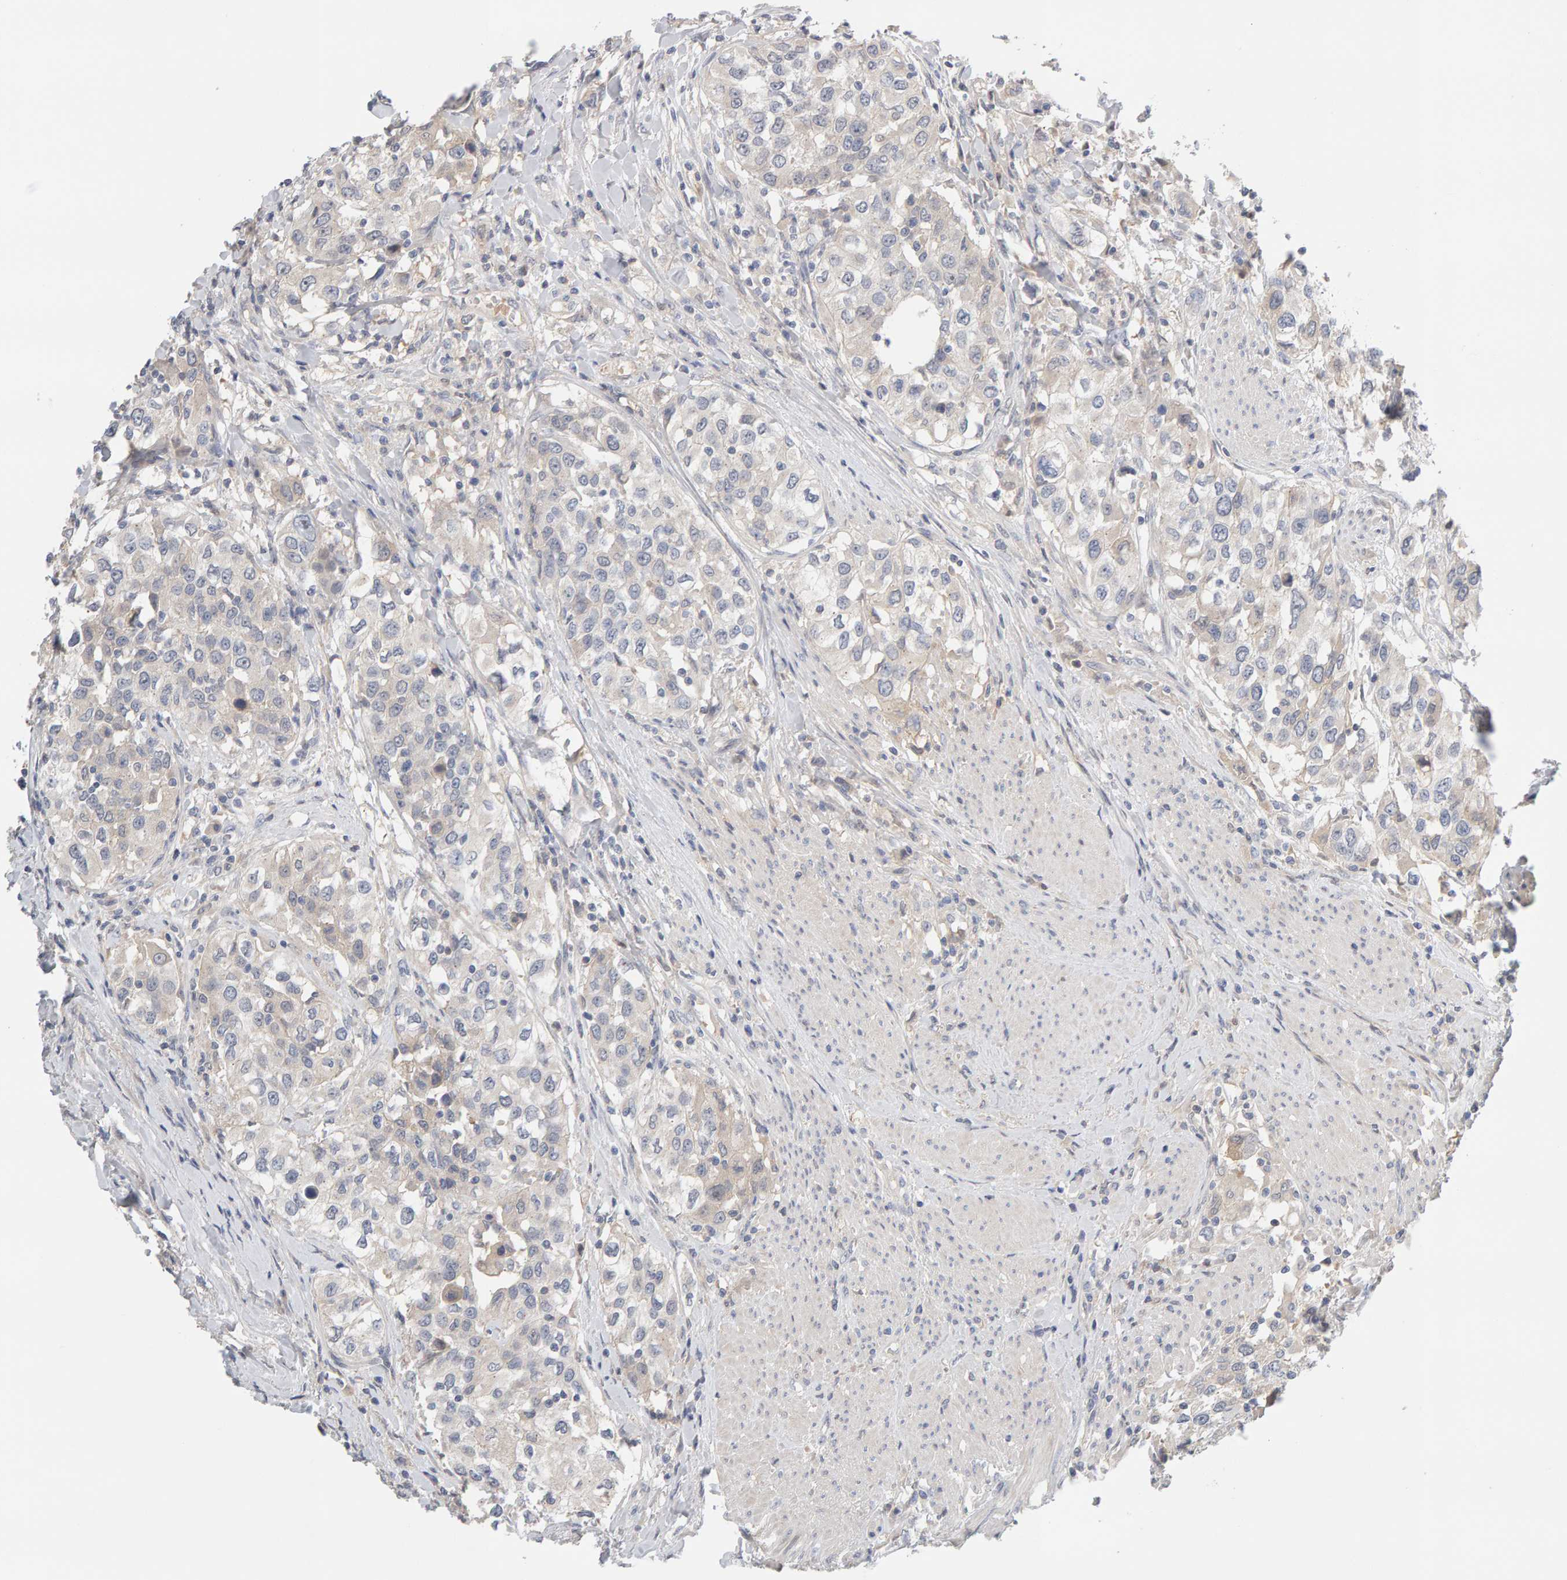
{"staining": {"intensity": "negative", "quantity": "none", "location": "none"}, "tissue": "urothelial cancer", "cell_type": "Tumor cells", "image_type": "cancer", "snomed": [{"axis": "morphology", "description": "Urothelial carcinoma, High grade"}, {"axis": "topography", "description": "Urinary bladder"}], "caption": "High-grade urothelial carcinoma stained for a protein using IHC demonstrates no positivity tumor cells.", "gene": "GFUS", "patient": {"sex": "female", "age": 80}}